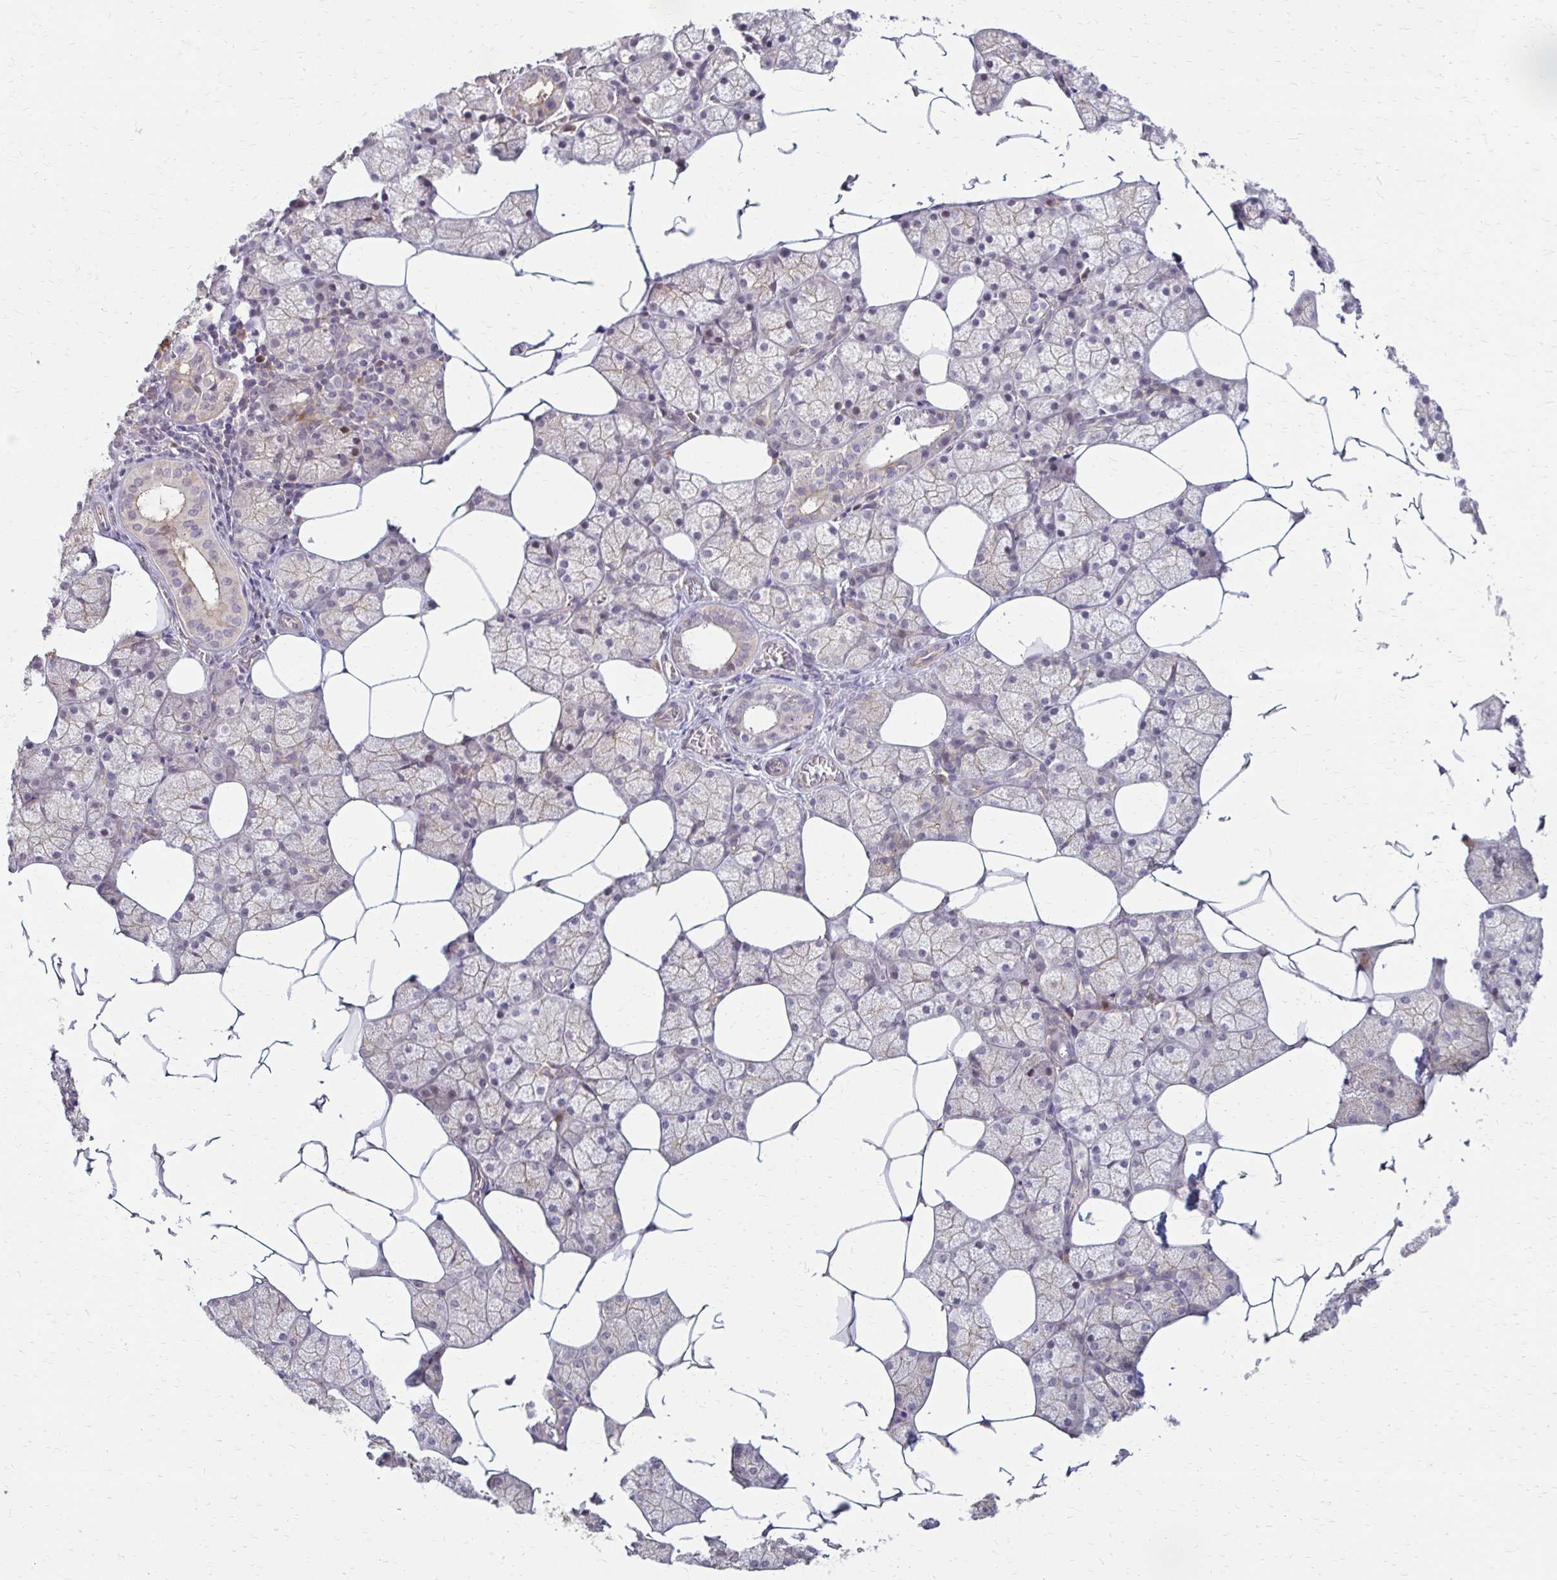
{"staining": {"intensity": "negative", "quantity": "none", "location": "none"}, "tissue": "salivary gland", "cell_type": "Glandular cells", "image_type": "normal", "snomed": [{"axis": "morphology", "description": "Normal tissue, NOS"}, {"axis": "topography", "description": "Salivary gland"}], "caption": "This is a histopathology image of immunohistochemistry staining of normal salivary gland, which shows no staining in glandular cells.", "gene": "CFL2", "patient": {"sex": "female", "age": 43}}